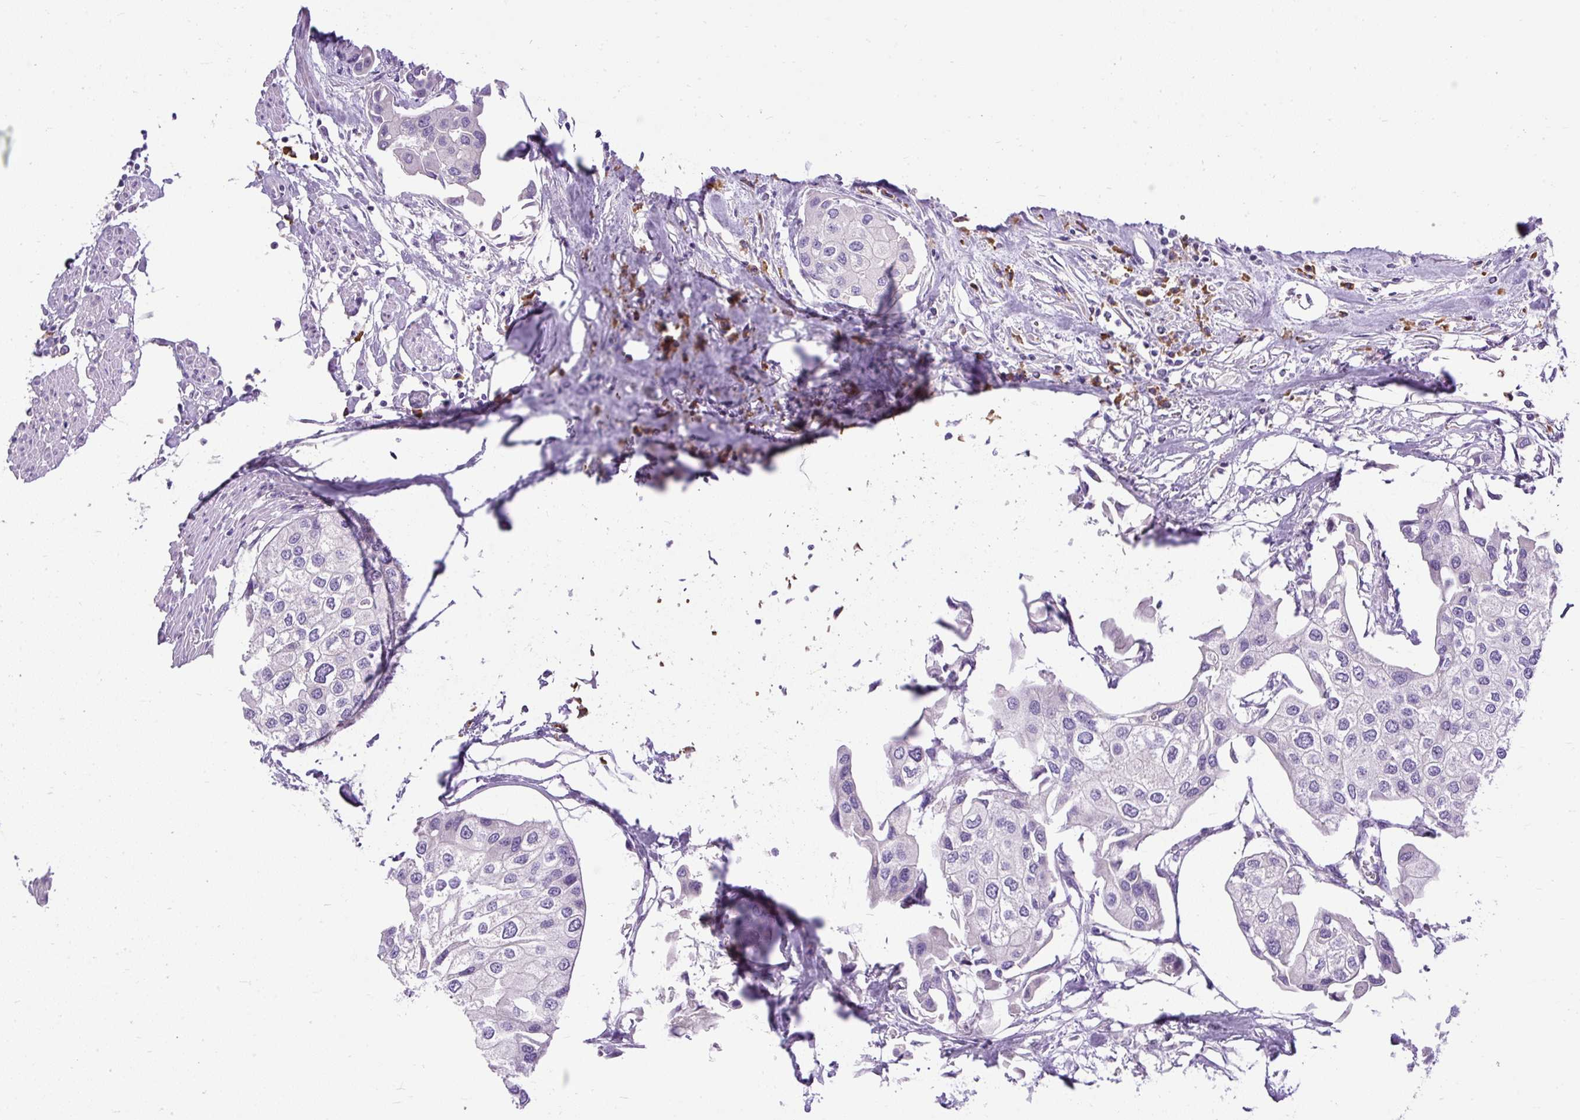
{"staining": {"intensity": "negative", "quantity": "none", "location": "none"}, "tissue": "urothelial cancer", "cell_type": "Tumor cells", "image_type": "cancer", "snomed": [{"axis": "morphology", "description": "Urothelial carcinoma, High grade"}, {"axis": "topography", "description": "Urinary bladder"}], "caption": "Immunohistochemistry image of neoplastic tissue: urothelial cancer stained with DAB exhibits no significant protein expression in tumor cells.", "gene": "SYBU", "patient": {"sex": "male", "age": 64}}